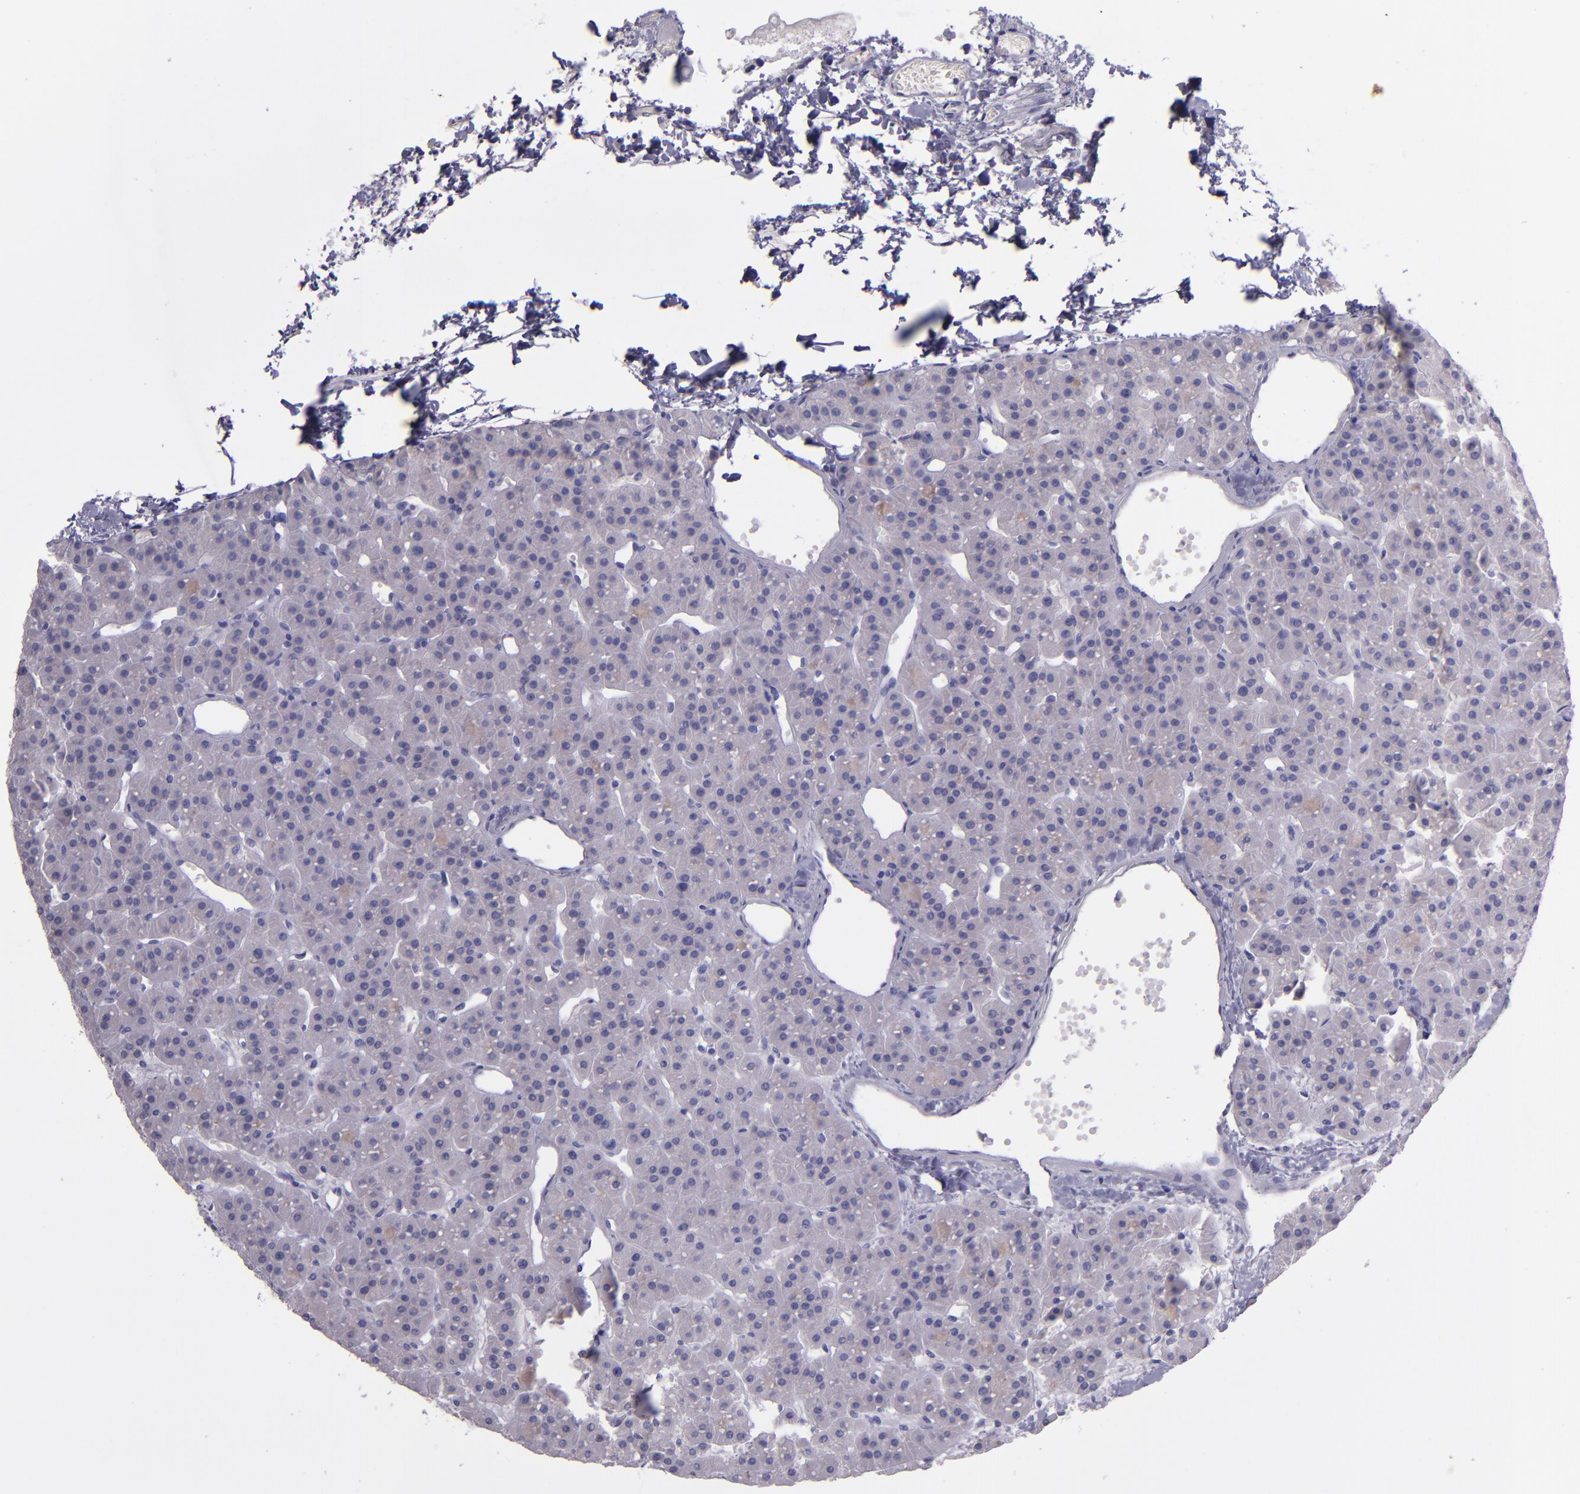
{"staining": {"intensity": "negative", "quantity": "none", "location": "none"}, "tissue": "parathyroid gland", "cell_type": "Glandular cells", "image_type": "normal", "snomed": [{"axis": "morphology", "description": "Normal tissue, NOS"}, {"axis": "topography", "description": "Parathyroid gland"}], "caption": "Glandular cells are negative for brown protein staining in unremarkable parathyroid gland. The staining is performed using DAB brown chromogen with nuclei counter-stained in using hematoxylin.", "gene": "TNNT3", "patient": {"sex": "female", "age": 76}}